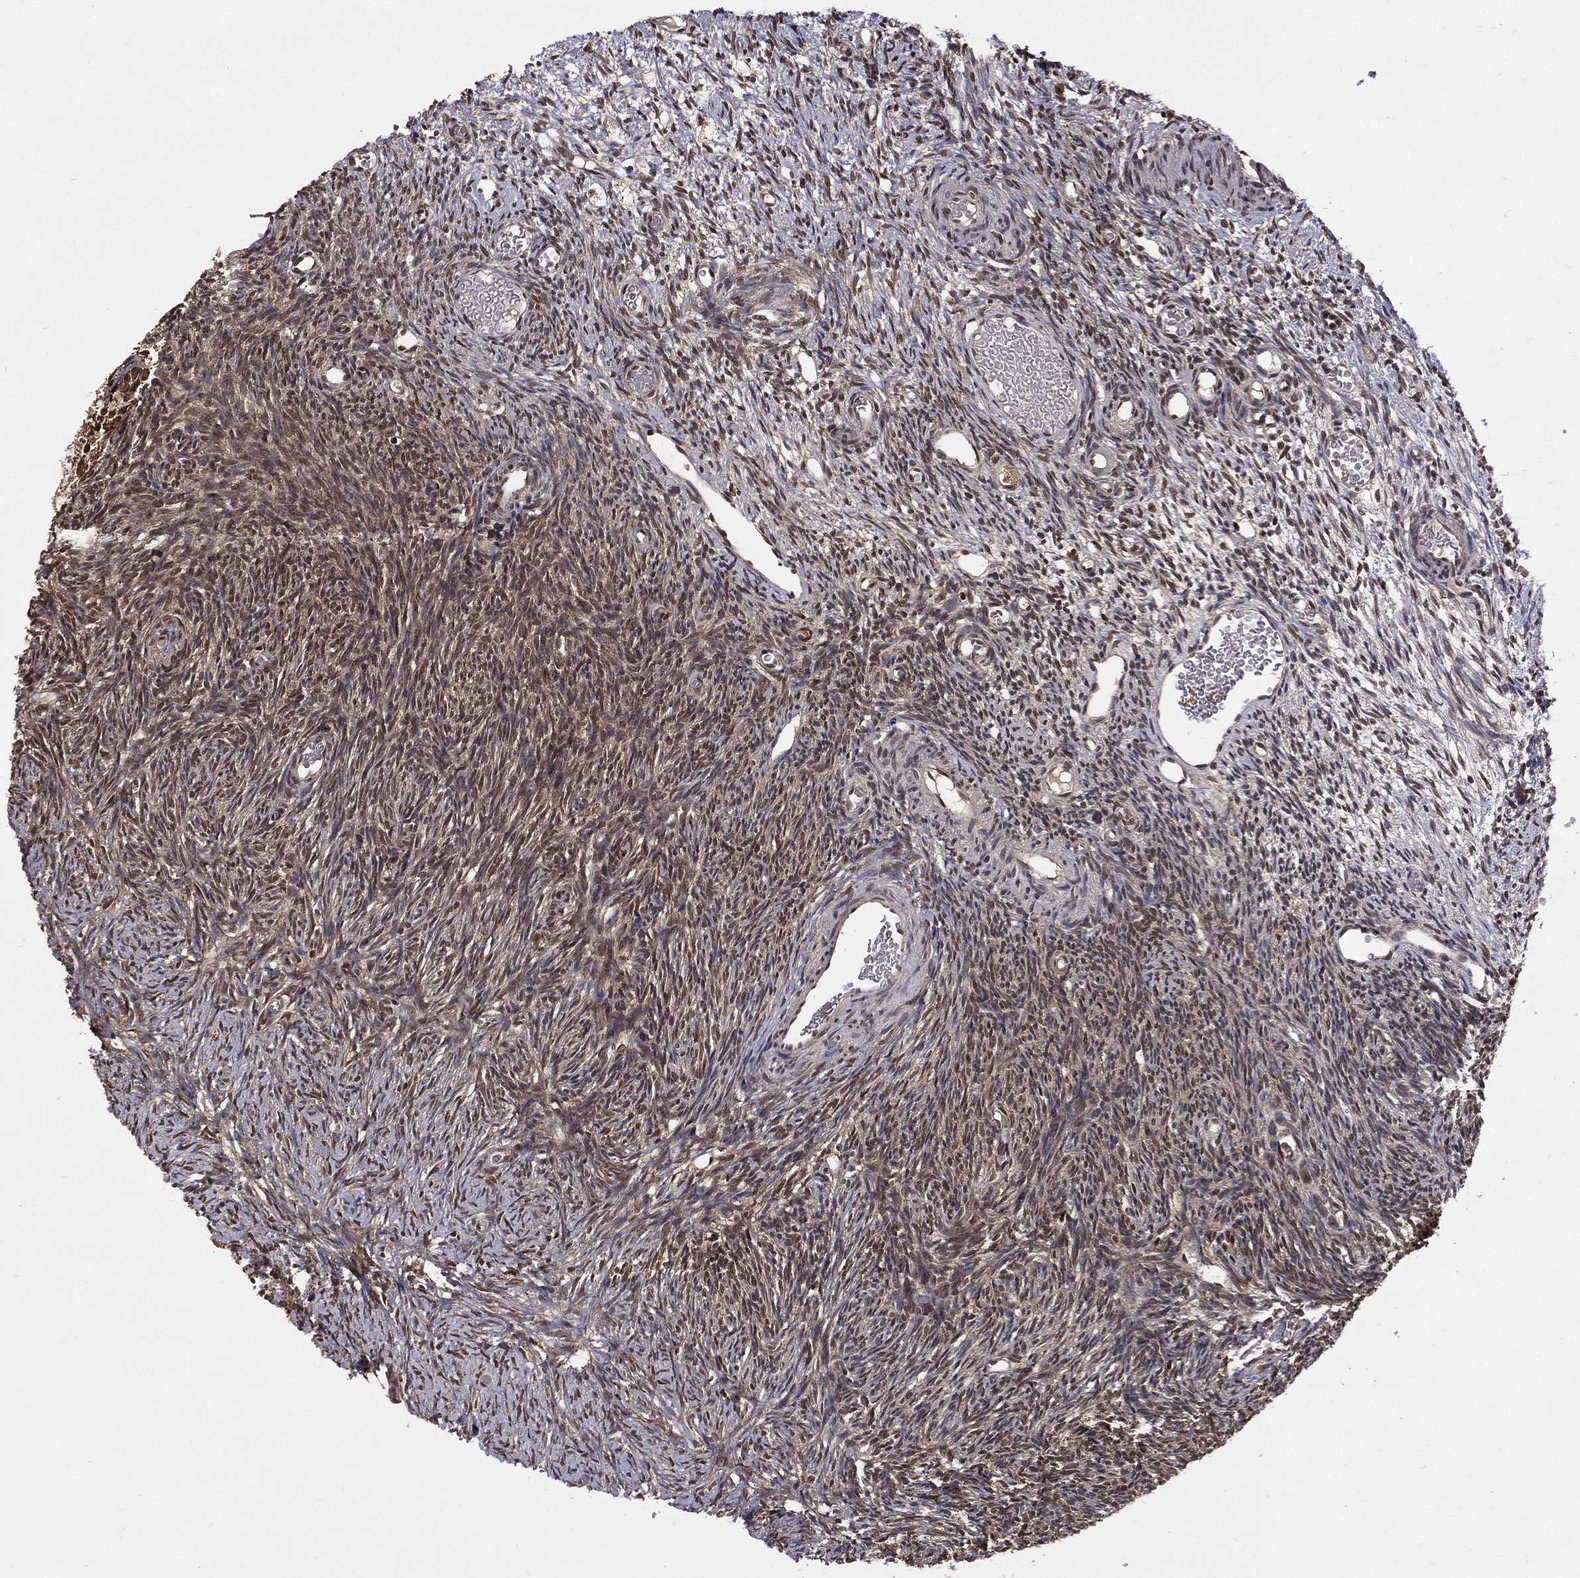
{"staining": {"intensity": "moderate", "quantity": ">75%", "location": "cytoplasmic/membranous,nuclear"}, "tissue": "ovary", "cell_type": "Follicle cells", "image_type": "normal", "snomed": [{"axis": "morphology", "description": "Normal tissue, NOS"}, {"axis": "topography", "description": "Ovary"}], "caption": "The histopathology image reveals a brown stain indicating the presence of a protein in the cytoplasmic/membranous,nuclear of follicle cells in ovary. (DAB (3,3'-diaminobenzidine) IHC, brown staining for protein, blue staining for nuclei).", "gene": "CARM1", "patient": {"sex": "female", "age": 39}}